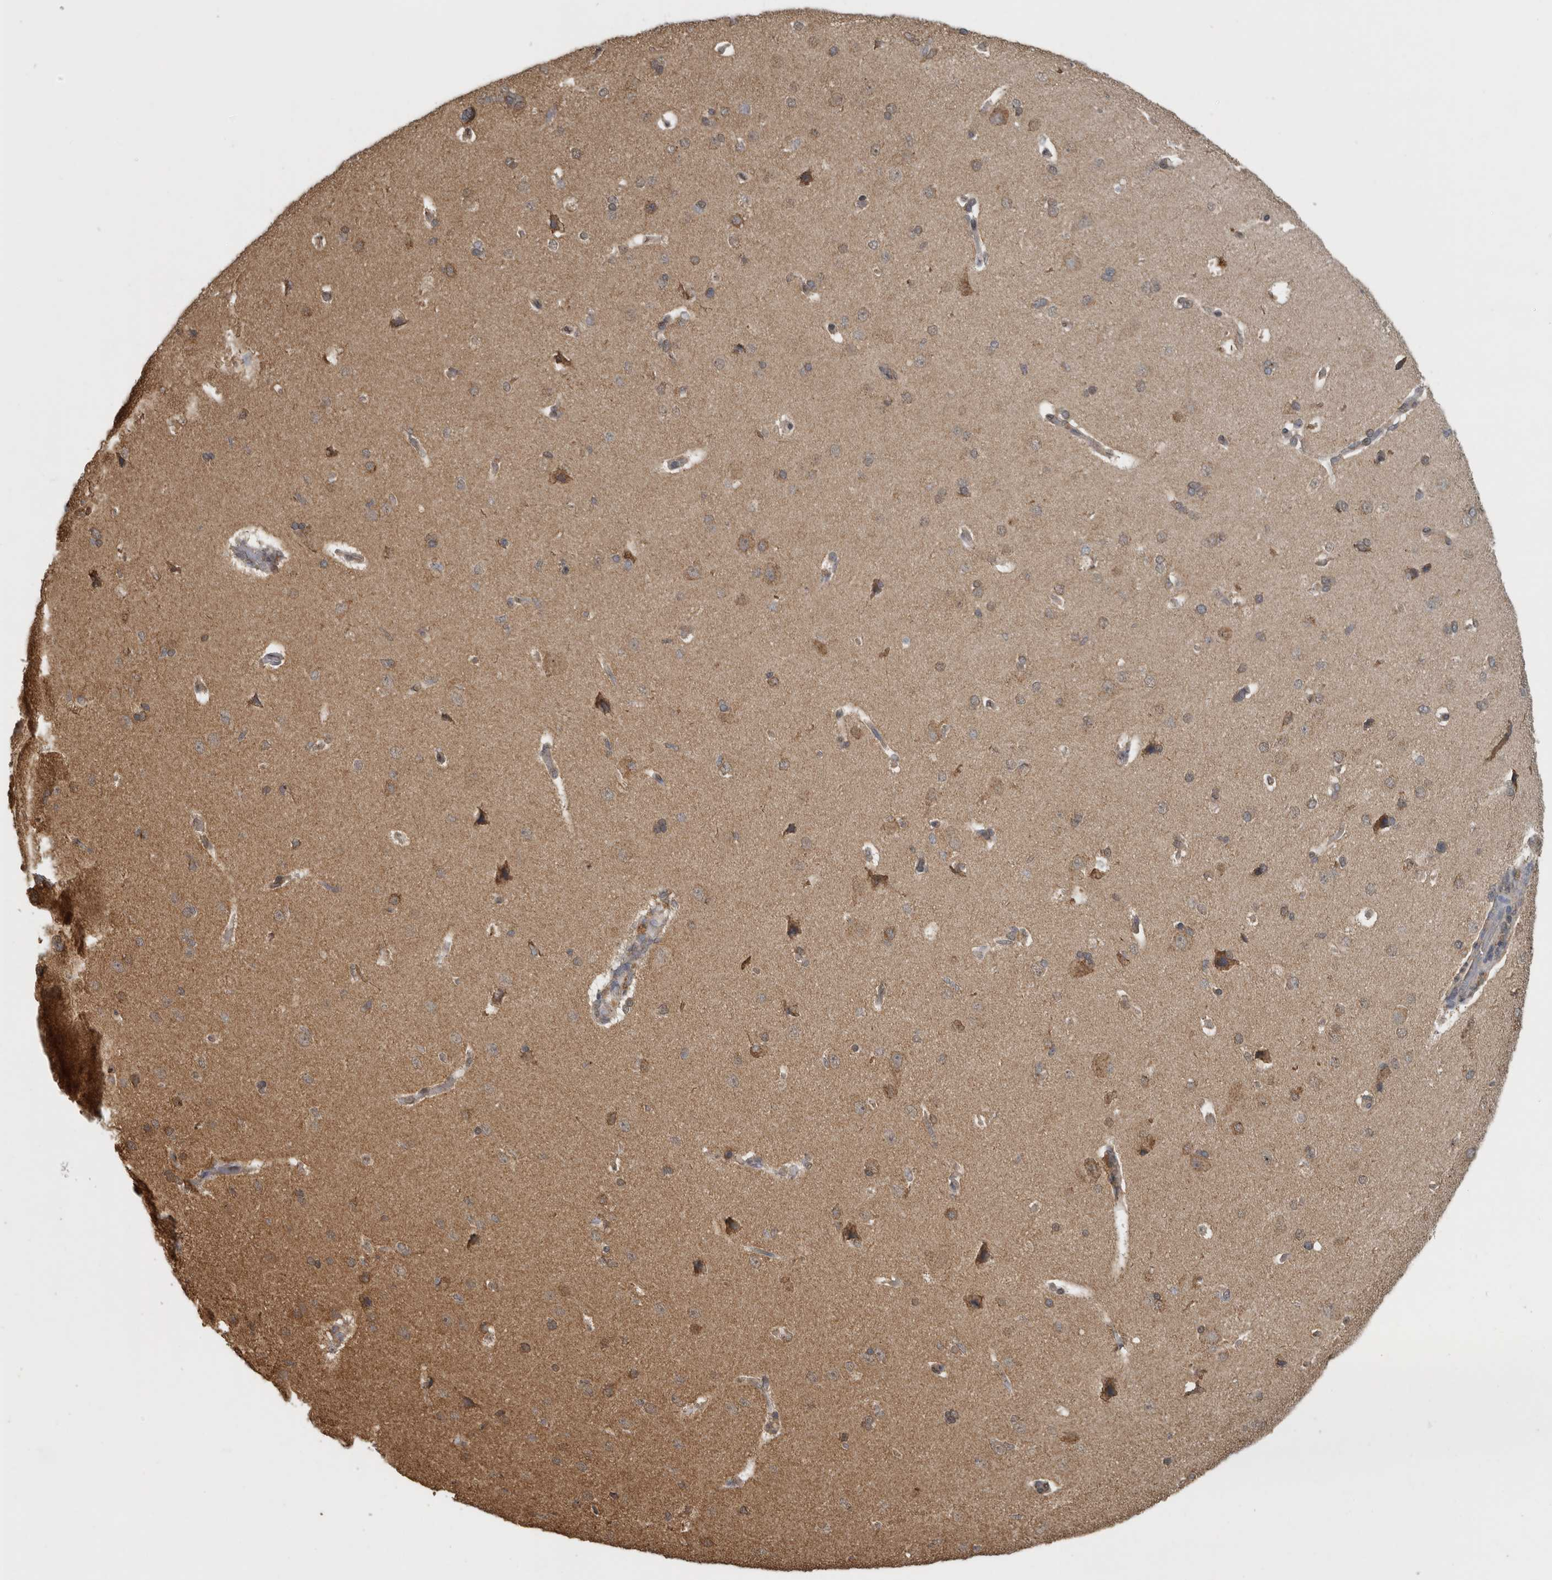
{"staining": {"intensity": "moderate", "quantity": ">75%", "location": "cytoplasmic/membranous"}, "tissue": "cerebral cortex", "cell_type": "Endothelial cells", "image_type": "normal", "snomed": [{"axis": "morphology", "description": "Normal tissue, NOS"}, {"axis": "topography", "description": "Cerebral cortex"}], "caption": "The photomicrograph exhibits a brown stain indicating the presence of a protein in the cytoplasmic/membranous of endothelial cells in cerebral cortex.", "gene": "AFAP1", "patient": {"sex": "male", "age": 62}}